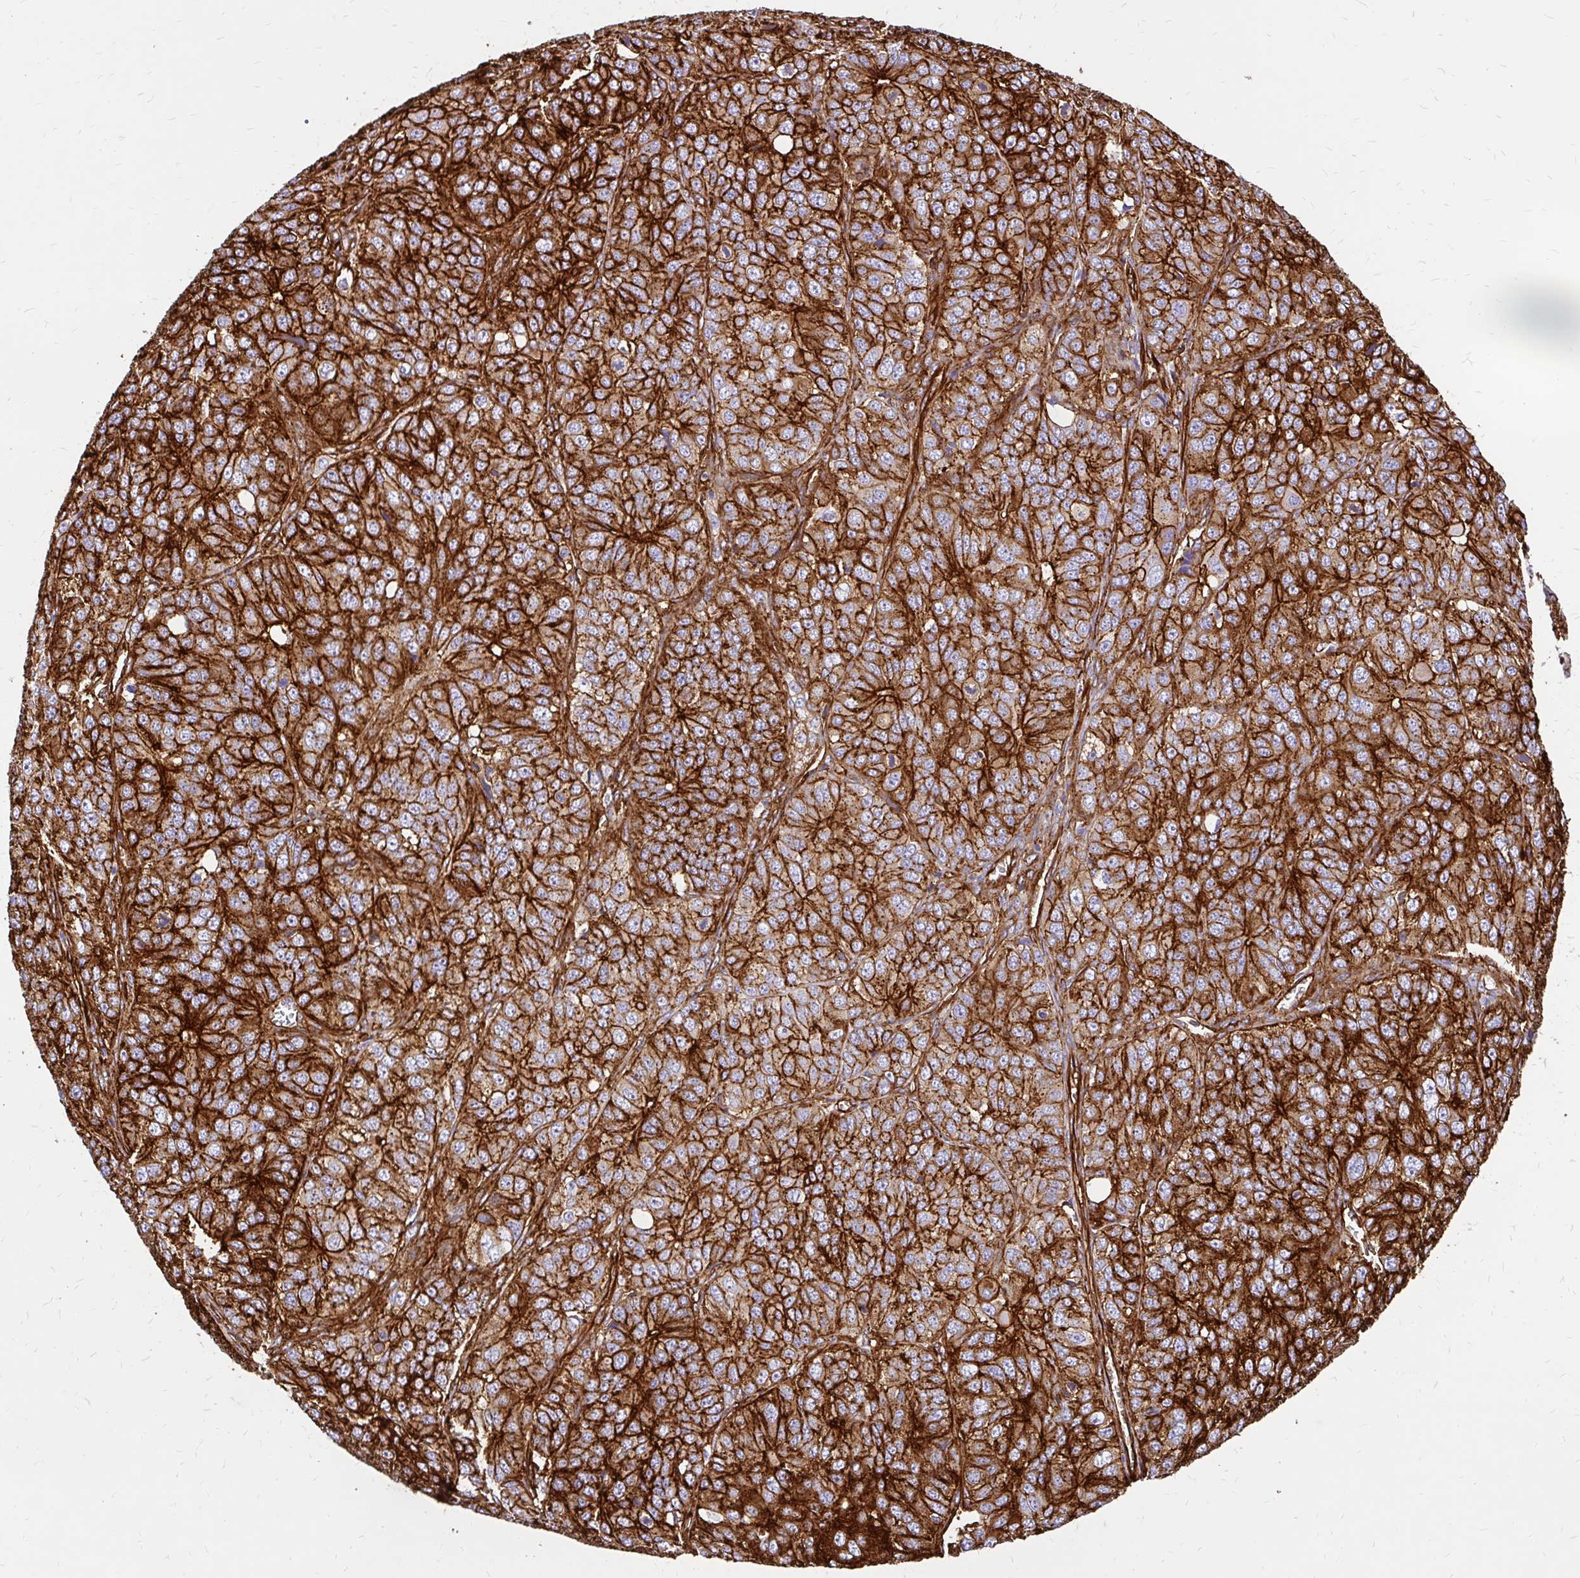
{"staining": {"intensity": "strong", "quantity": ">75%", "location": "cytoplasmic/membranous"}, "tissue": "ovarian cancer", "cell_type": "Tumor cells", "image_type": "cancer", "snomed": [{"axis": "morphology", "description": "Carcinoma, endometroid"}, {"axis": "topography", "description": "Ovary"}], "caption": "A high amount of strong cytoplasmic/membranous staining is seen in about >75% of tumor cells in ovarian cancer (endometroid carcinoma) tissue.", "gene": "MAP1LC3B", "patient": {"sex": "female", "age": 51}}